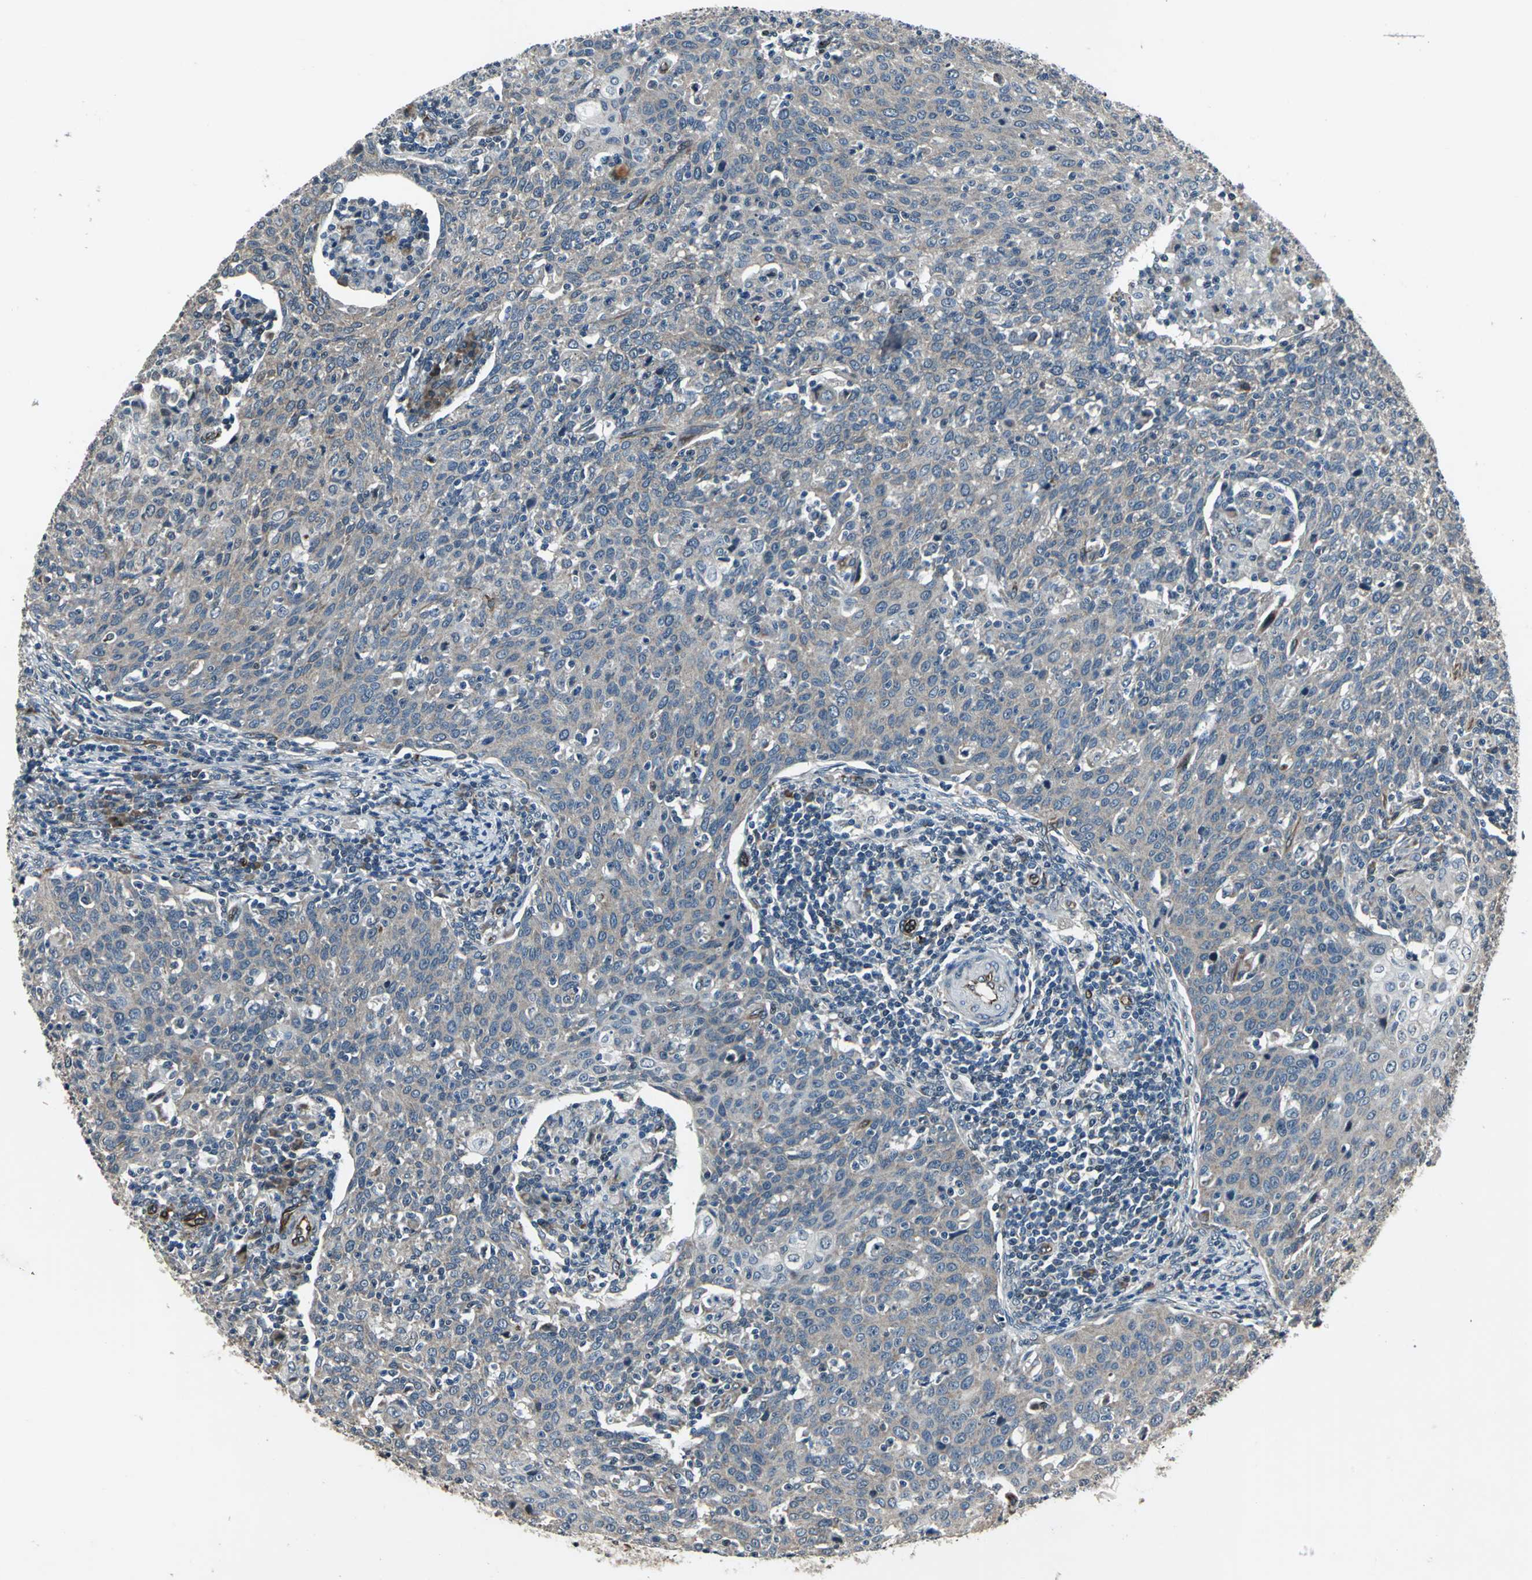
{"staining": {"intensity": "weak", "quantity": ">75%", "location": "cytoplasmic/membranous"}, "tissue": "cervical cancer", "cell_type": "Tumor cells", "image_type": "cancer", "snomed": [{"axis": "morphology", "description": "Squamous cell carcinoma, NOS"}, {"axis": "topography", "description": "Cervix"}], "caption": "Cervical cancer stained for a protein (brown) shows weak cytoplasmic/membranous positive expression in about >75% of tumor cells.", "gene": "EXD2", "patient": {"sex": "female", "age": 38}}